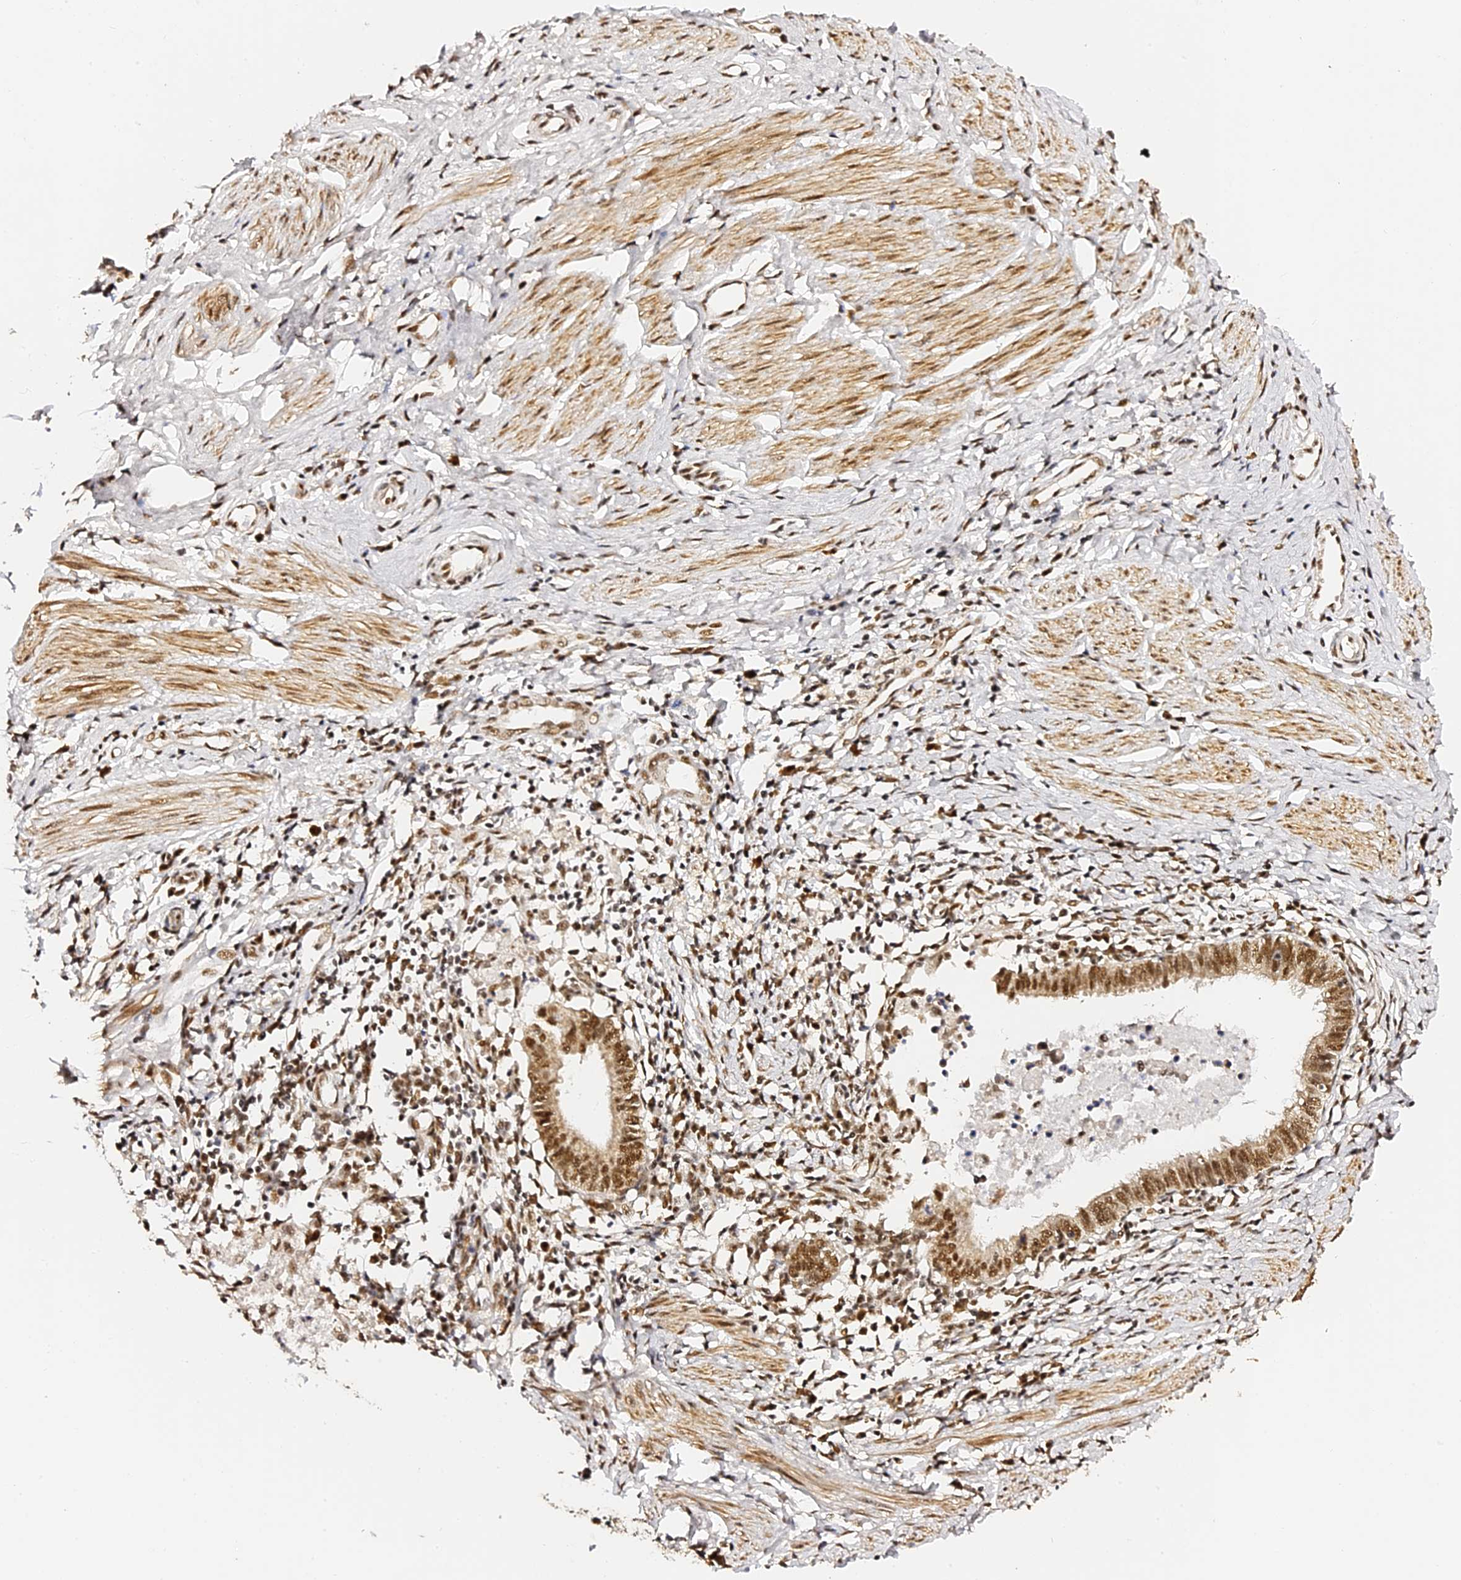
{"staining": {"intensity": "moderate", "quantity": ">75%", "location": "nuclear"}, "tissue": "cervical cancer", "cell_type": "Tumor cells", "image_type": "cancer", "snomed": [{"axis": "morphology", "description": "Adenocarcinoma, NOS"}, {"axis": "topography", "description": "Cervix"}], "caption": "This photomicrograph displays immunohistochemistry (IHC) staining of cervical cancer, with medium moderate nuclear staining in approximately >75% of tumor cells.", "gene": "MCRS1", "patient": {"sex": "female", "age": 36}}